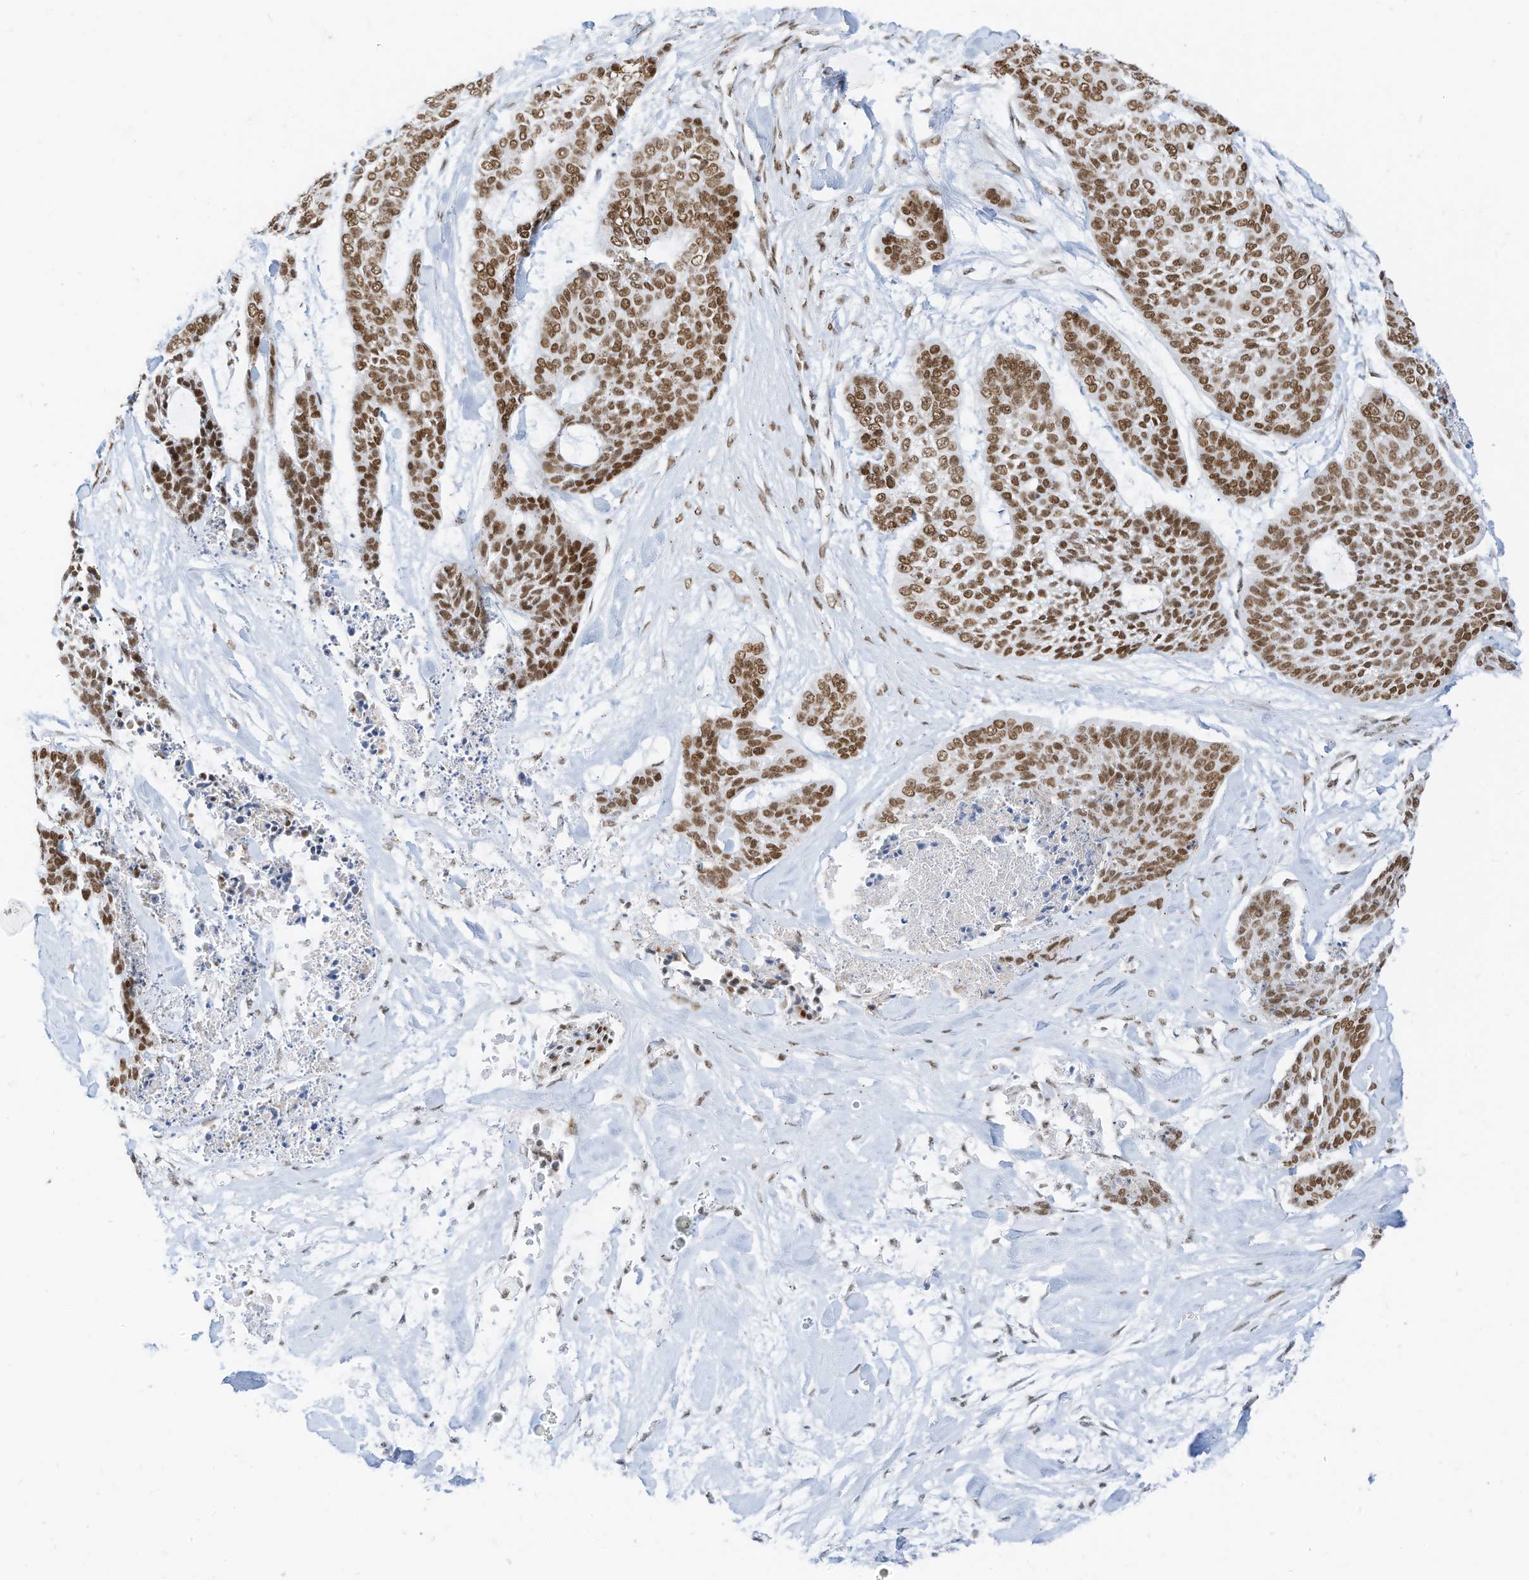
{"staining": {"intensity": "strong", "quantity": ">75%", "location": "nuclear"}, "tissue": "skin cancer", "cell_type": "Tumor cells", "image_type": "cancer", "snomed": [{"axis": "morphology", "description": "Basal cell carcinoma"}, {"axis": "topography", "description": "Skin"}], "caption": "About >75% of tumor cells in skin basal cell carcinoma show strong nuclear protein positivity as visualized by brown immunohistochemical staining.", "gene": "SMARCA2", "patient": {"sex": "female", "age": 64}}